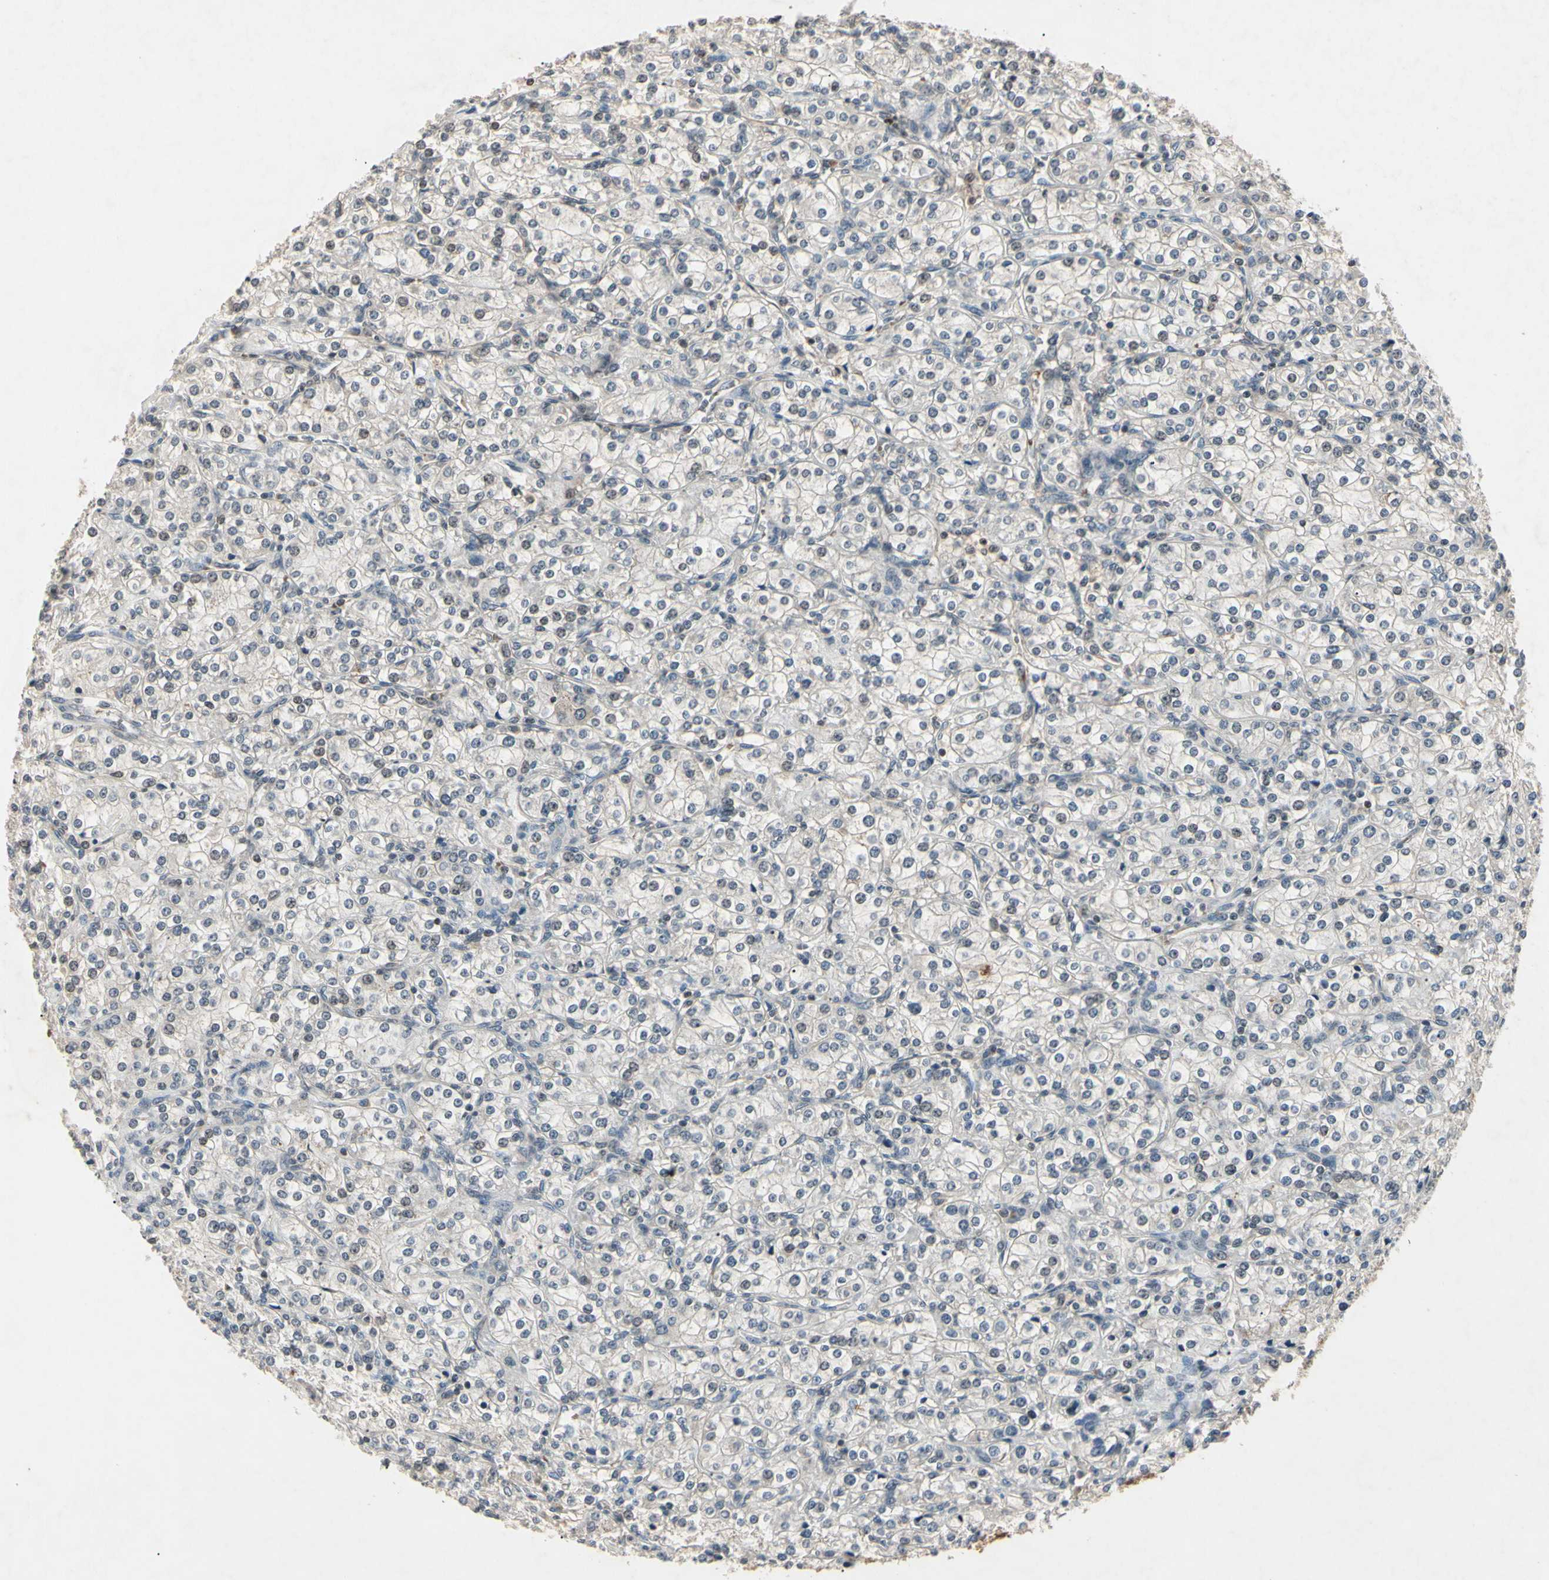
{"staining": {"intensity": "negative", "quantity": "none", "location": "none"}, "tissue": "renal cancer", "cell_type": "Tumor cells", "image_type": "cancer", "snomed": [{"axis": "morphology", "description": "Adenocarcinoma, NOS"}, {"axis": "topography", "description": "Kidney"}], "caption": "Renal cancer (adenocarcinoma) stained for a protein using immunohistochemistry displays no expression tumor cells.", "gene": "AEBP1", "patient": {"sex": "male", "age": 77}}